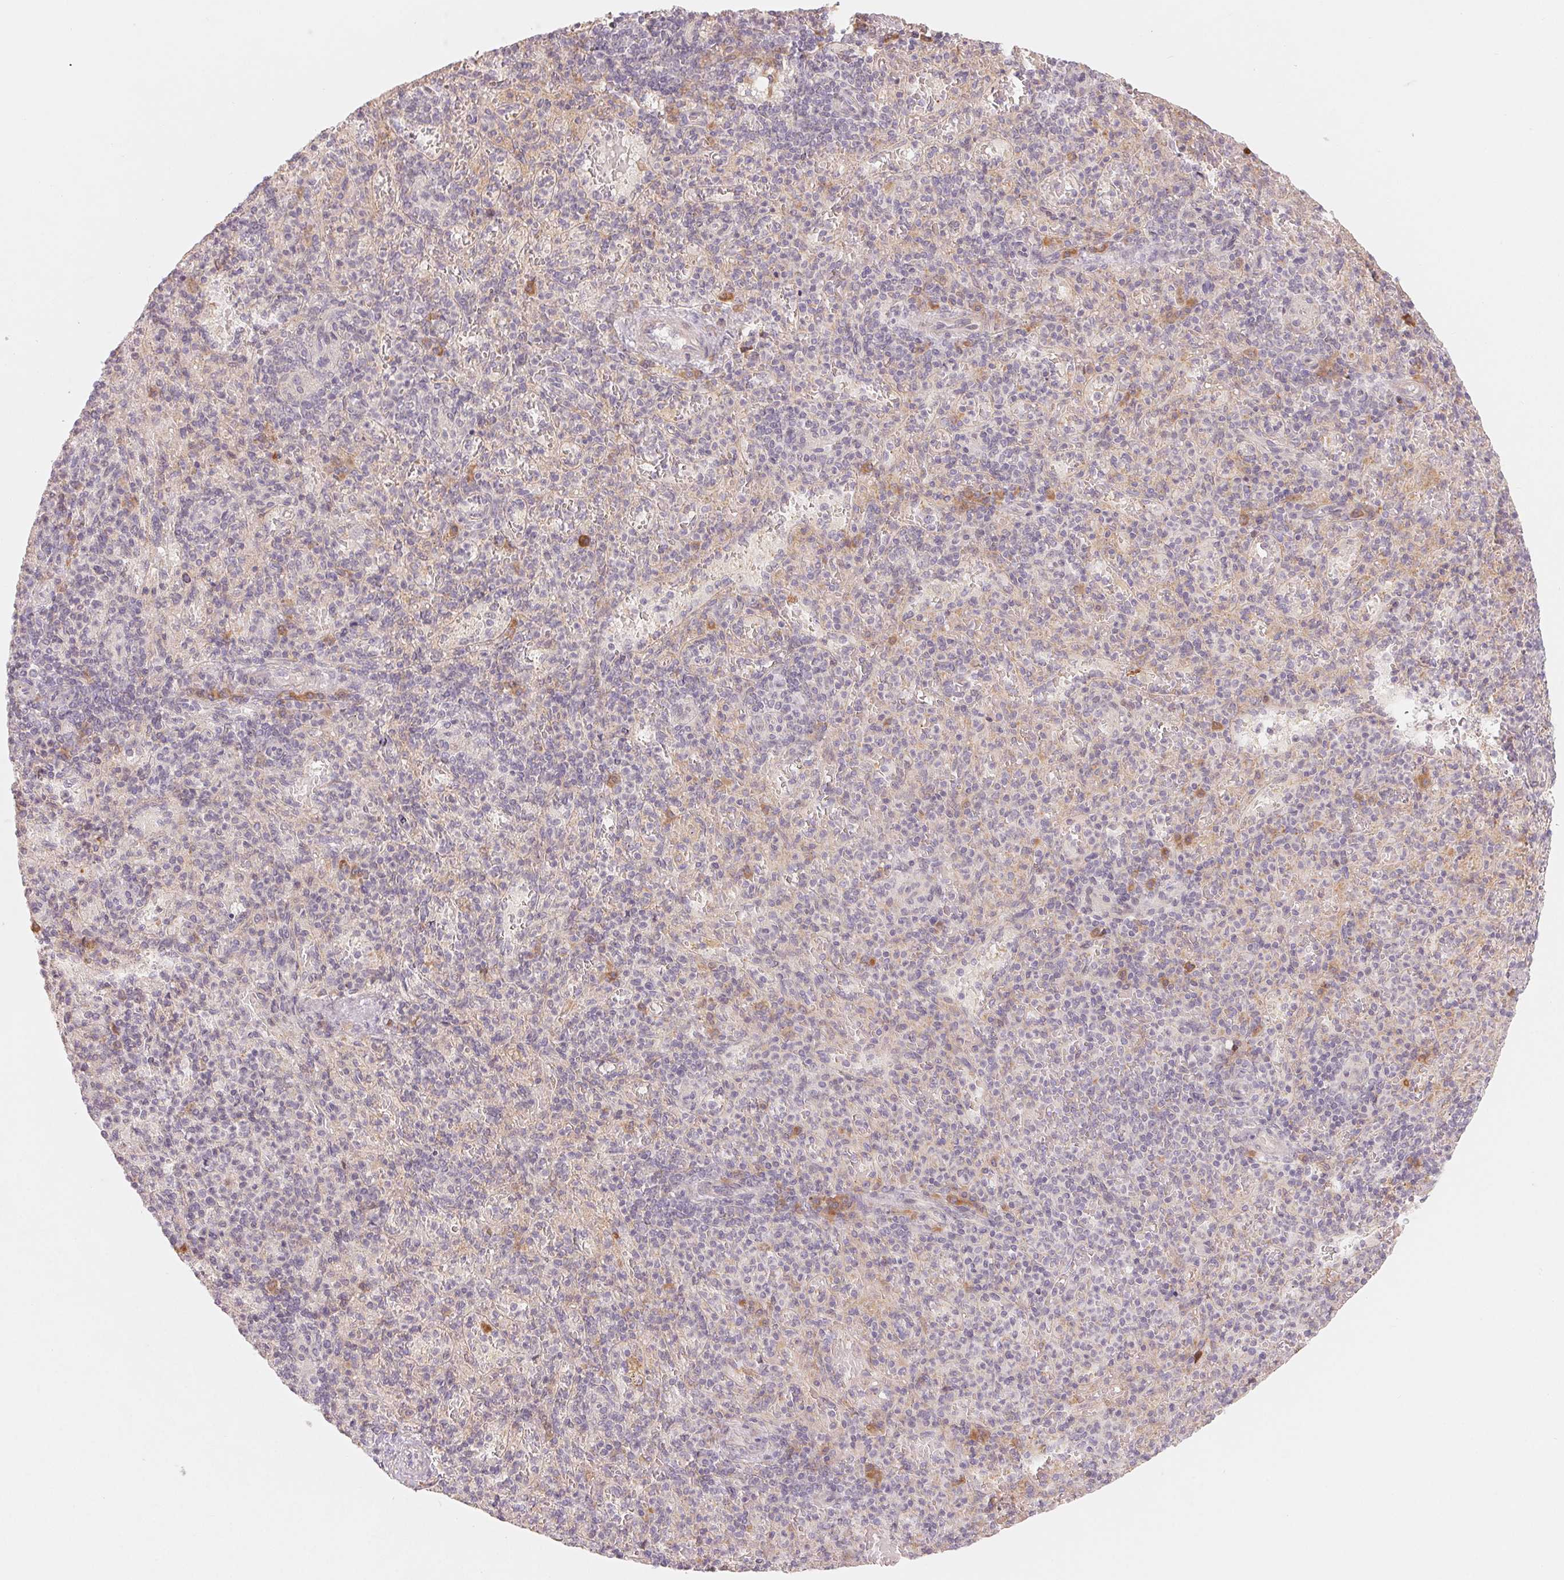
{"staining": {"intensity": "negative", "quantity": "none", "location": "none"}, "tissue": "spleen", "cell_type": "Cells in red pulp", "image_type": "normal", "snomed": [{"axis": "morphology", "description": "Normal tissue, NOS"}, {"axis": "topography", "description": "Spleen"}], "caption": "High power microscopy photomicrograph of an IHC micrograph of benign spleen, revealing no significant positivity in cells in red pulp.", "gene": "DENND2C", "patient": {"sex": "female", "age": 74}}